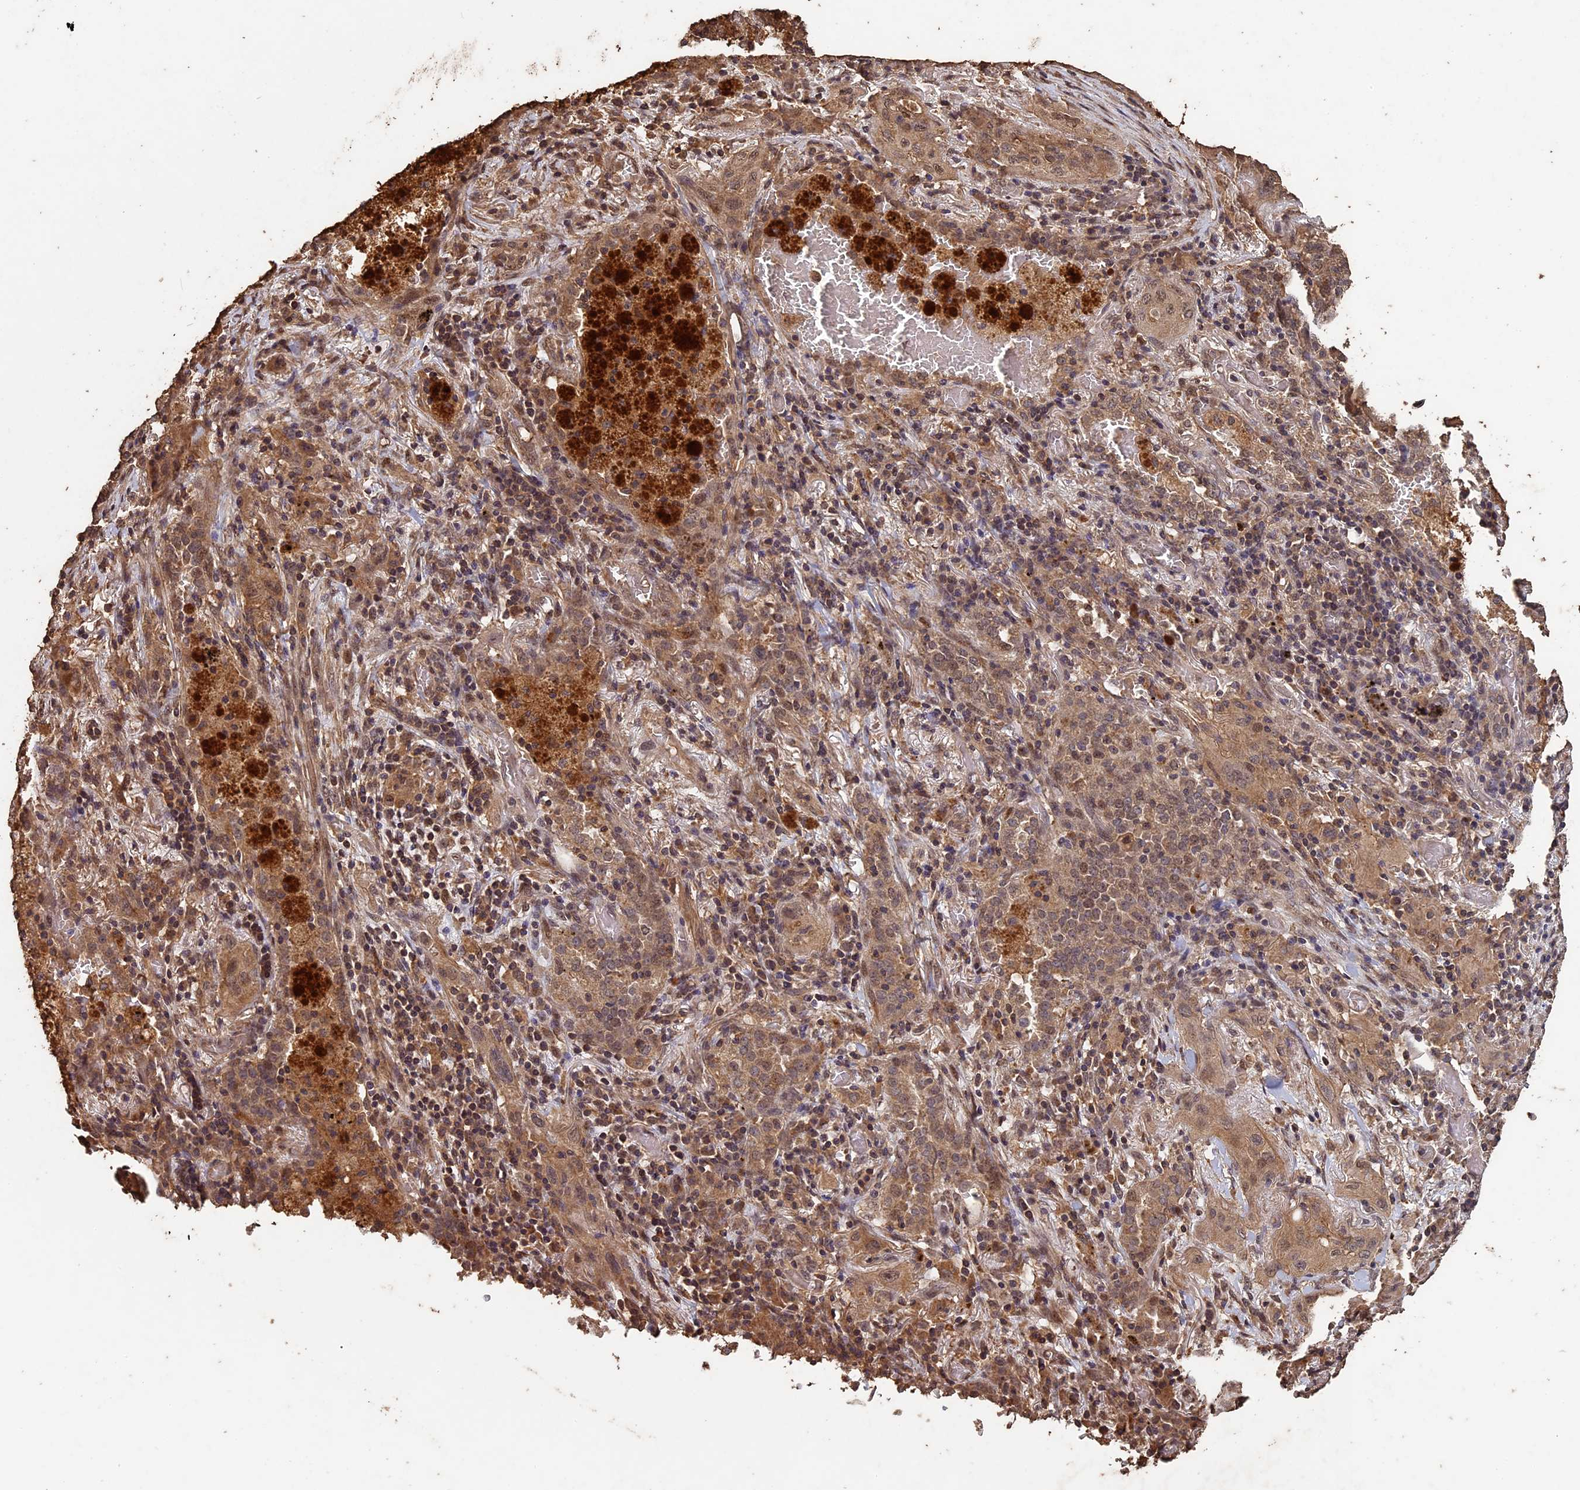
{"staining": {"intensity": "weak", "quantity": ">75%", "location": "cytoplasmic/membranous"}, "tissue": "lung cancer", "cell_type": "Tumor cells", "image_type": "cancer", "snomed": [{"axis": "morphology", "description": "Squamous cell carcinoma, NOS"}, {"axis": "topography", "description": "Lung"}], "caption": "Protein expression analysis of lung cancer (squamous cell carcinoma) shows weak cytoplasmic/membranous expression in approximately >75% of tumor cells.", "gene": "HUNK", "patient": {"sex": "female", "age": 47}}